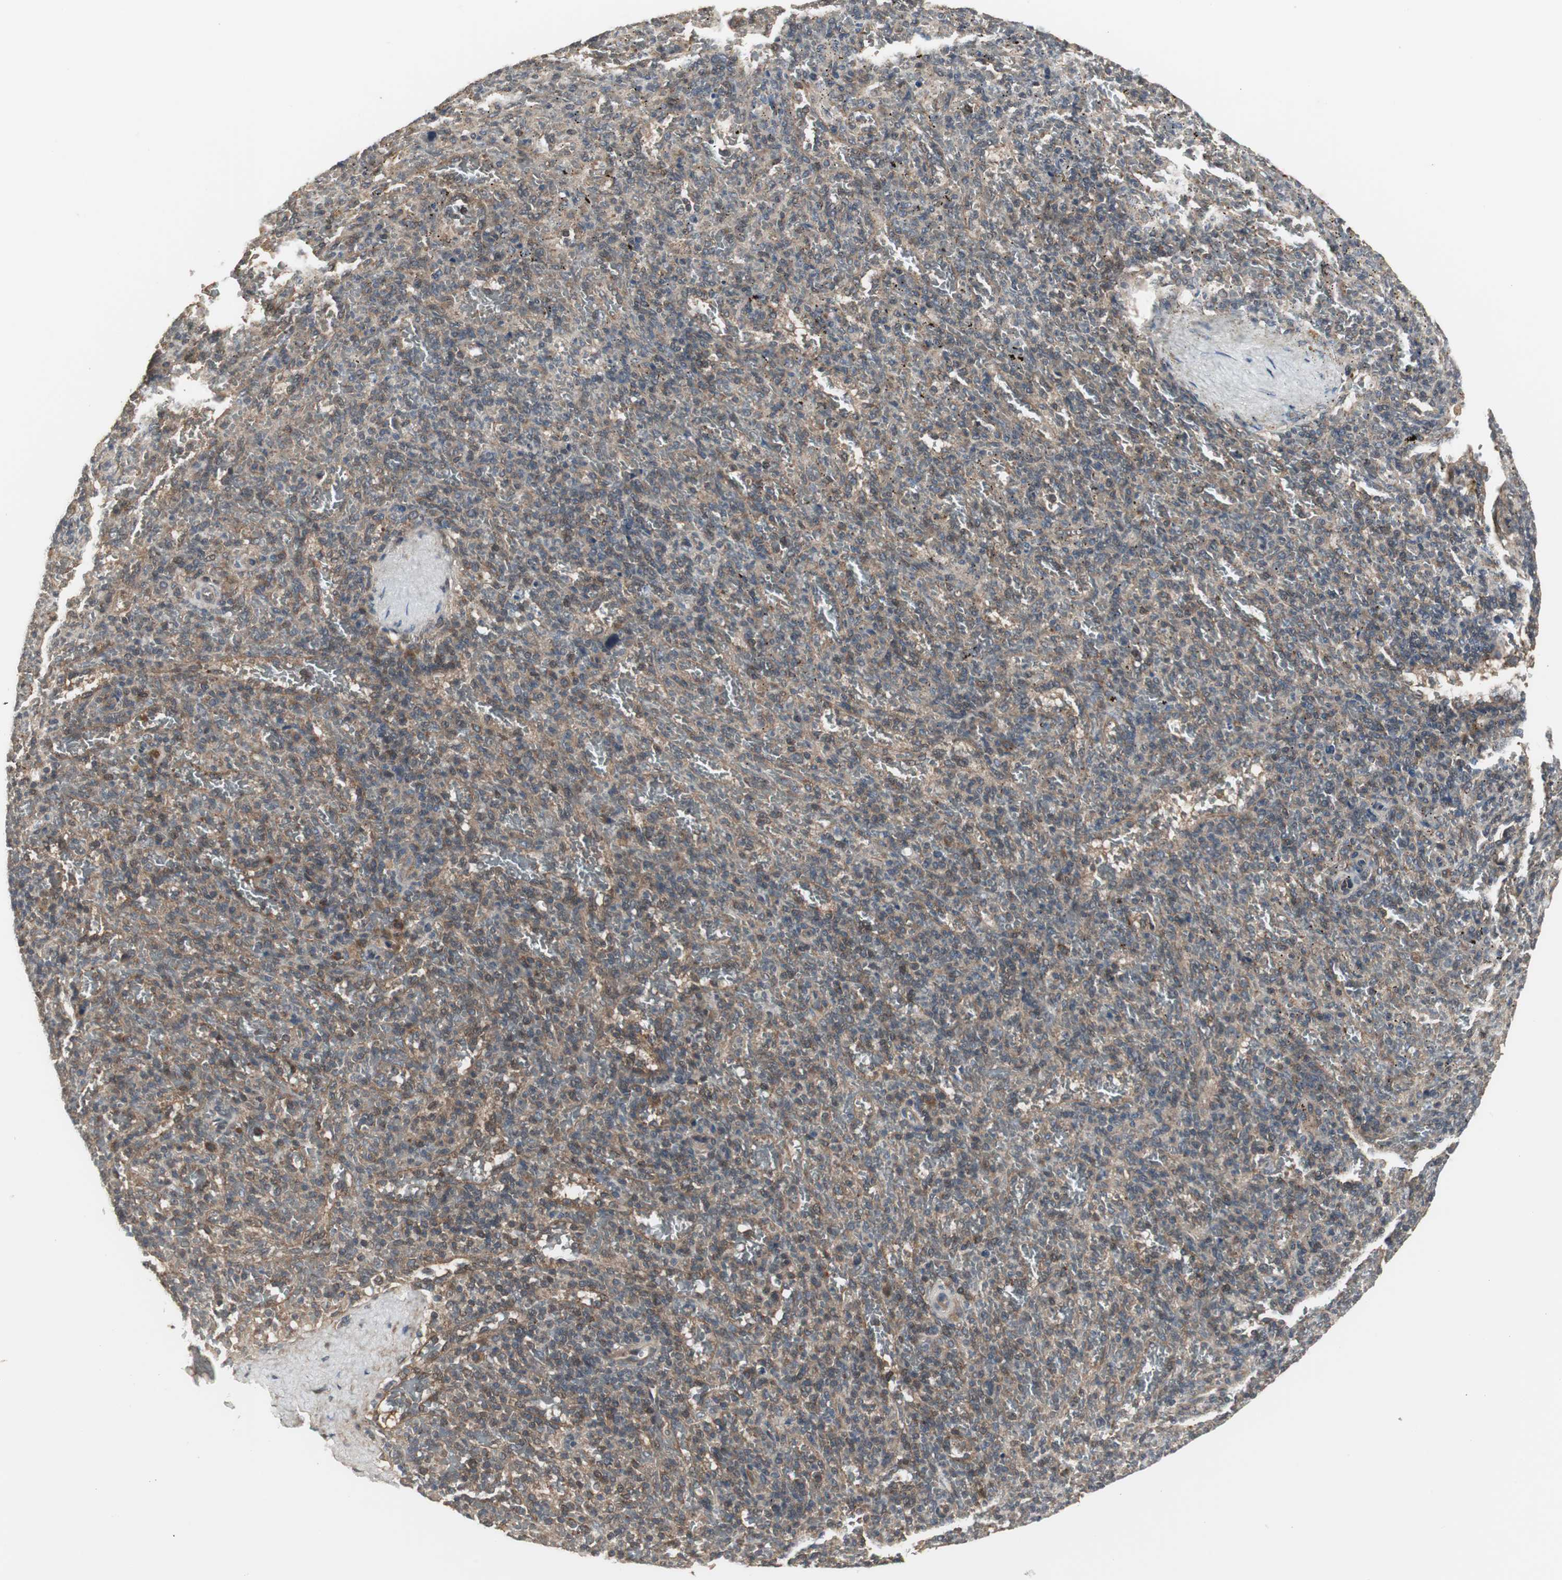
{"staining": {"intensity": "weak", "quantity": ">75%", "location": "cytoplasmic/membranous"}, "tissue": "spleen", "cell_type": "Cells in red pulp", "image_type": "normal", "snomed": [{"axis": "morphology", "description": "Normal tissue, NOS"}, {"axis": "topography", "description": "Spleen"}], "caption": "A high-resolution image shows immunohistochemistry (IHC) staining of unremarkable spleen, which shows weak cytoplasmic/membranous staining in about >75% of cells in red pulp. Nuclei are stained in blue.", "gene": "PFDN1", "patient": {"sex": "female", "age": 43}}